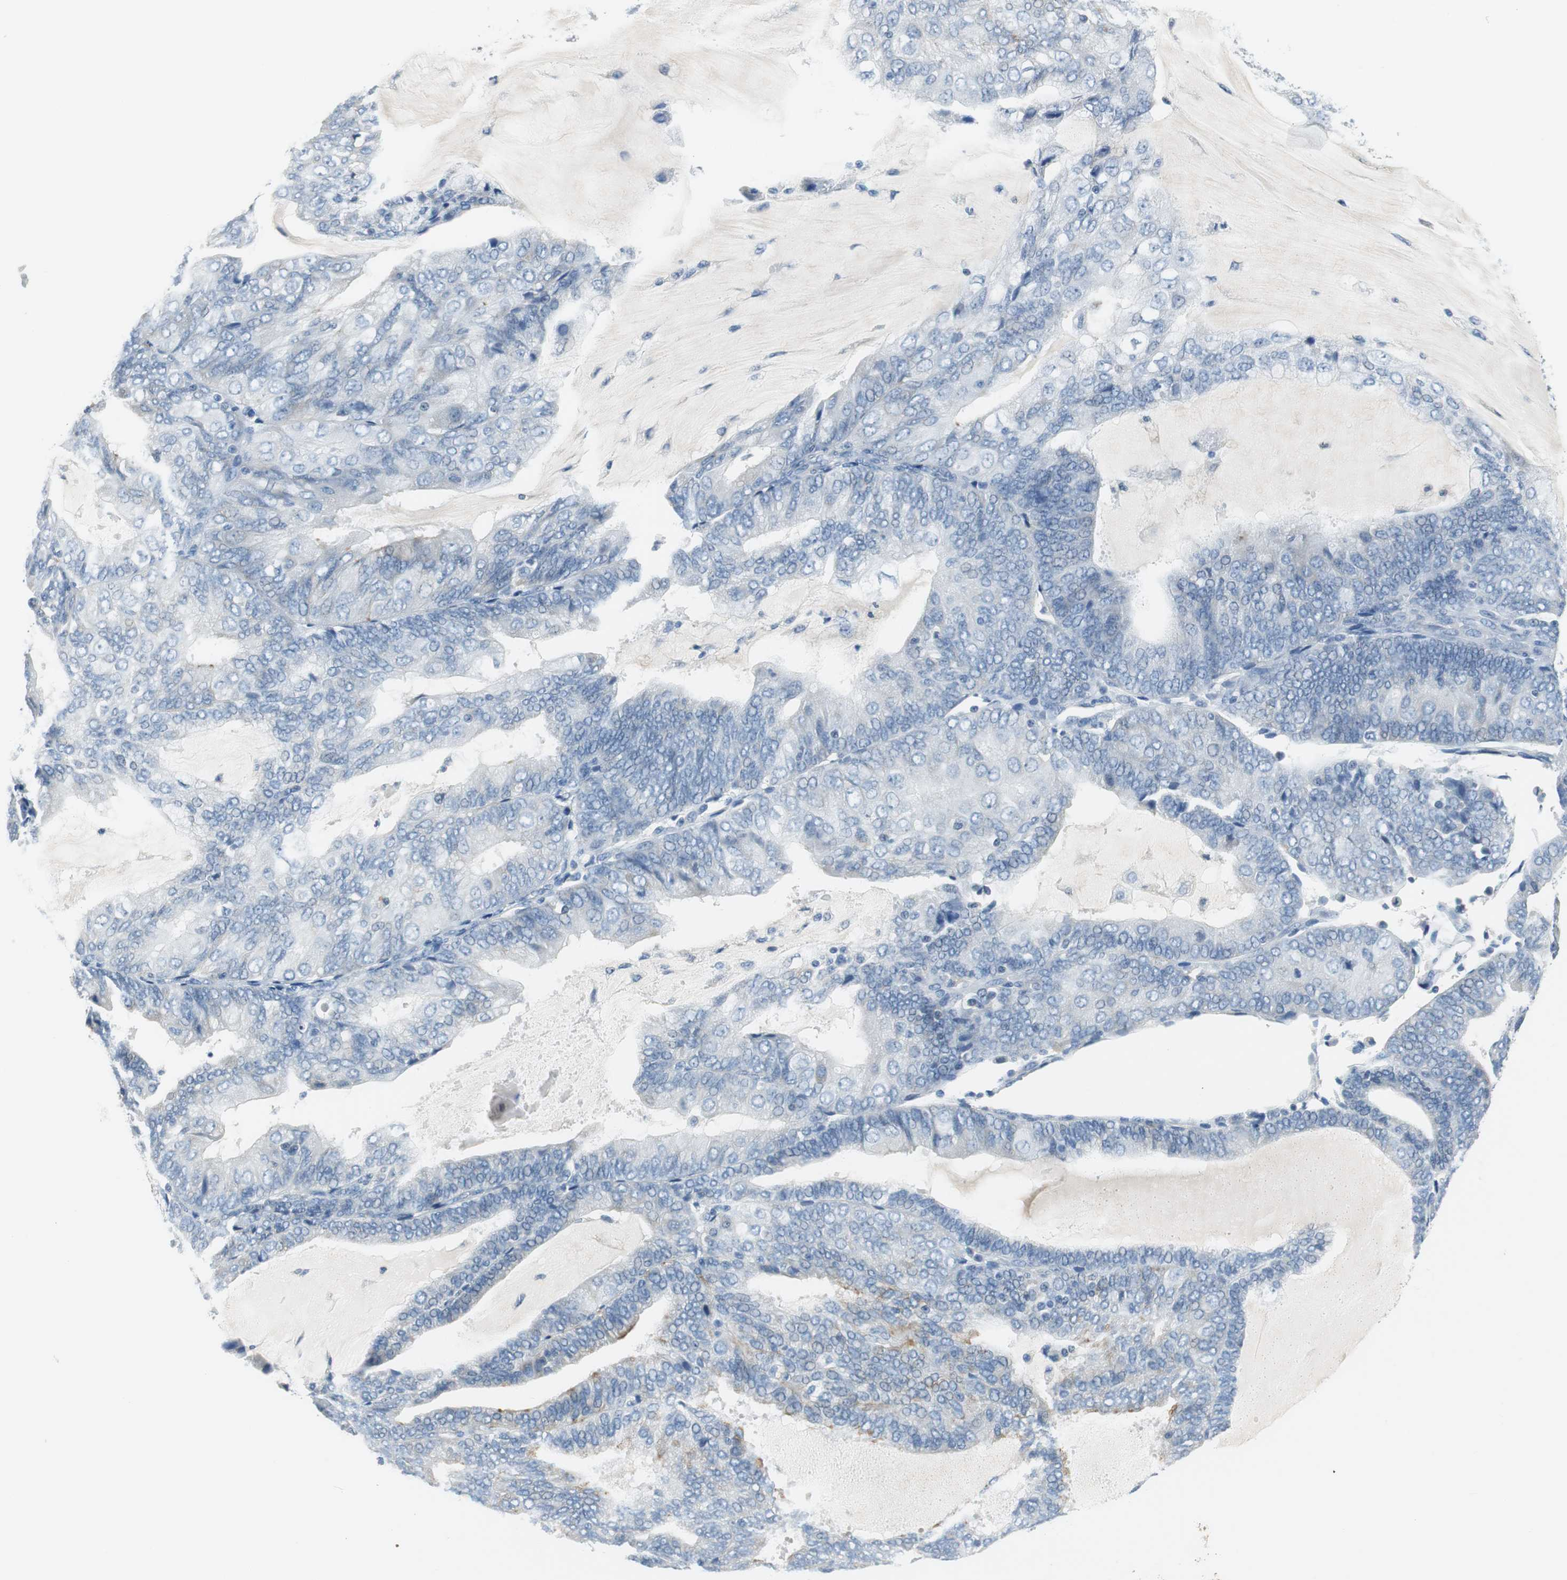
{"staining": {"intensity": "negative", "quantity": "none", "location": "none"}, "tissue": "endometrial cancer", "cell_type": "Tumor cells", "image_type": "cancer", "snomed": [{"axis": "morphology", "description": "Adenocarcinoma, NOS"}, {"axis": "topography", "description": "Endometrium"}], "caption": "DAB immunohistochemical staining of human adenocarcinoma (endometrial) displays no significant expression in tumor cells.", "gene": "GLCCI1", "patient": {"sex": "female", "age": 81}}